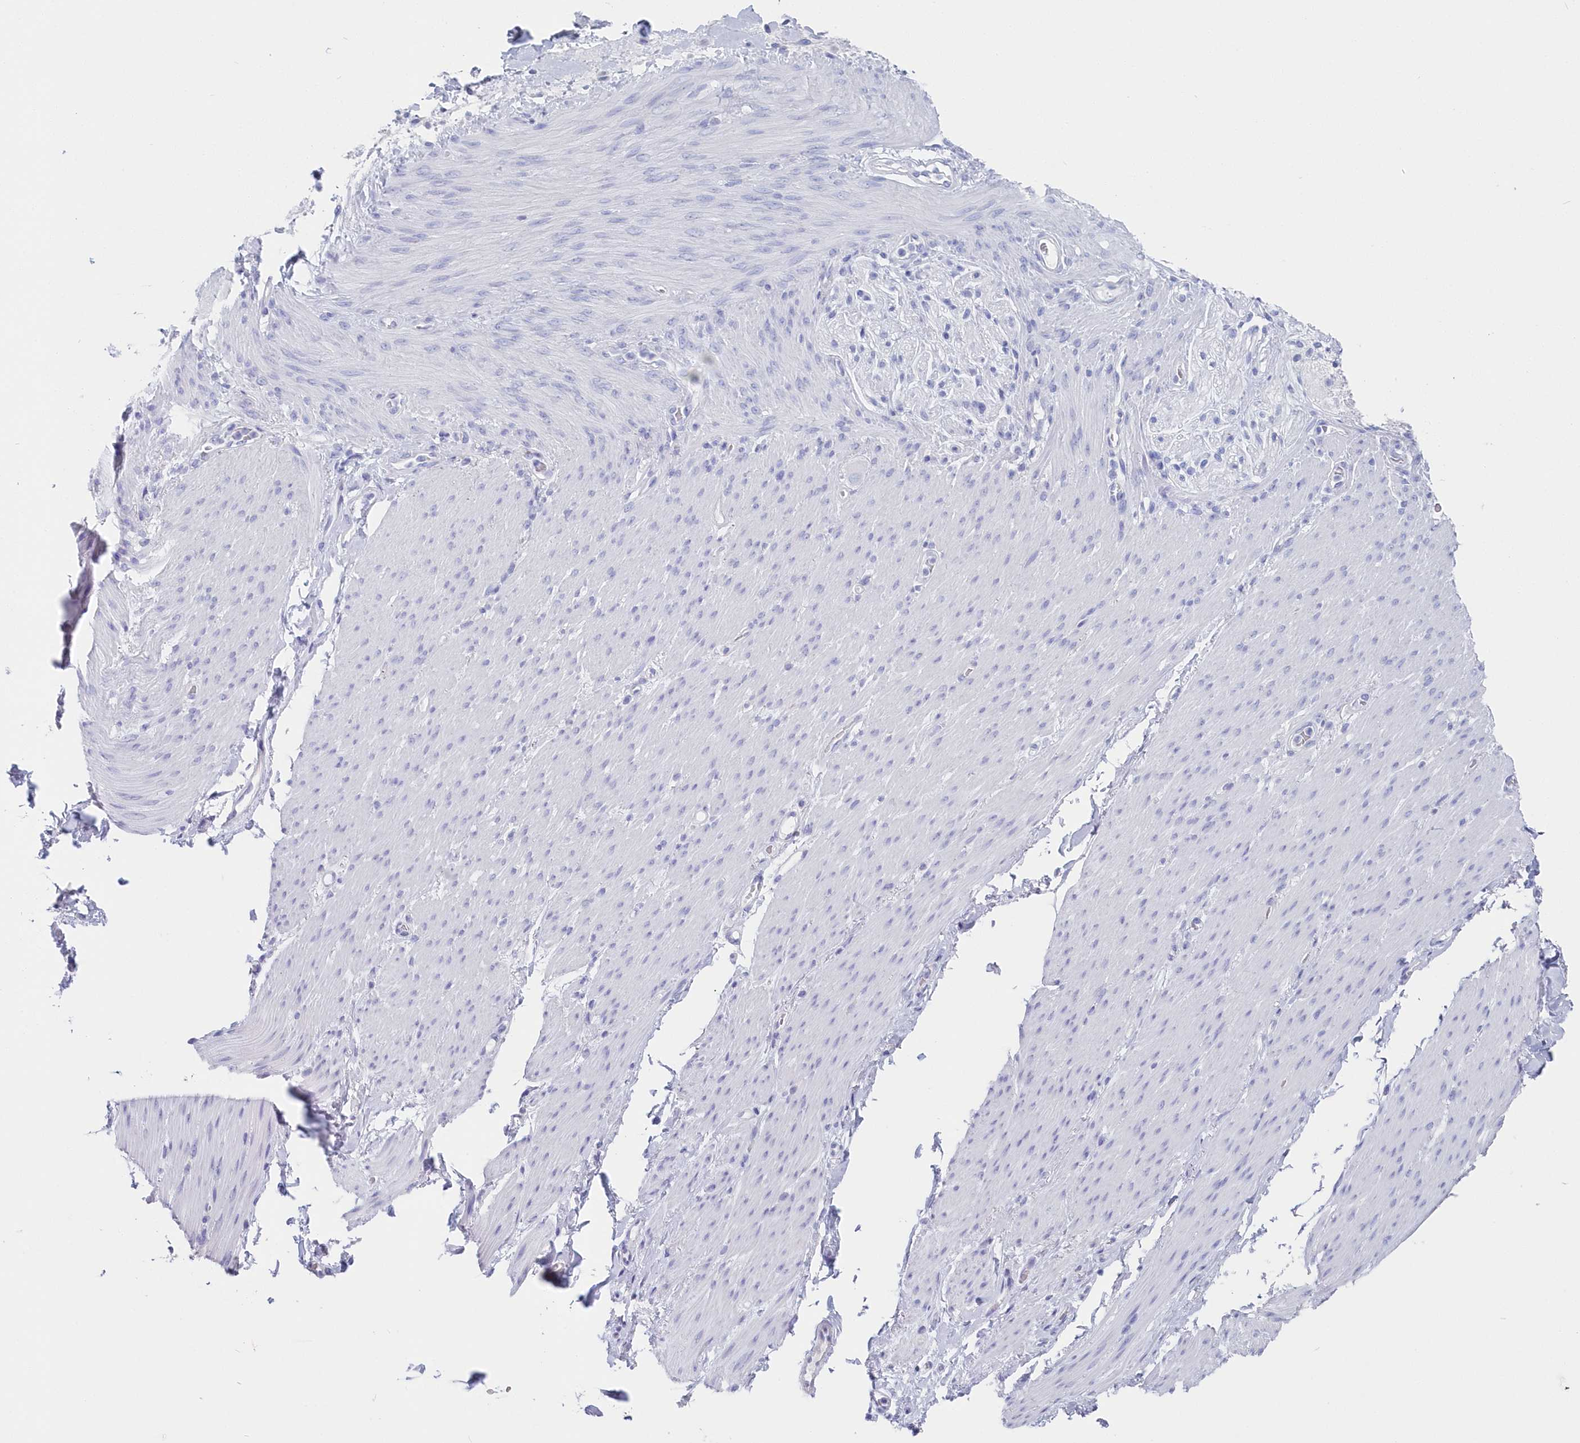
{"staining": {"intensity": "negative", "quantity": "none", "location": "none"}, "tissue": "adipose tissue", "cell_type": "Adipocytes", "image_type": "normal", "snomed": [{"axis": "morphology", "description": "Normal tissue, NOS"}, {"axis": "topography", "description": "Colon"}, {"axis": "topography", "description": "Peripheral nerve tissue"}], "caption": "DAB (3,3'-diaminobenzidine) immunohistochemical staining of benign human adipose tissue shows no significant expression in adipocytes.", "gene": "CSNK1G2", "patient": {"sex": "female", "age": 61}}